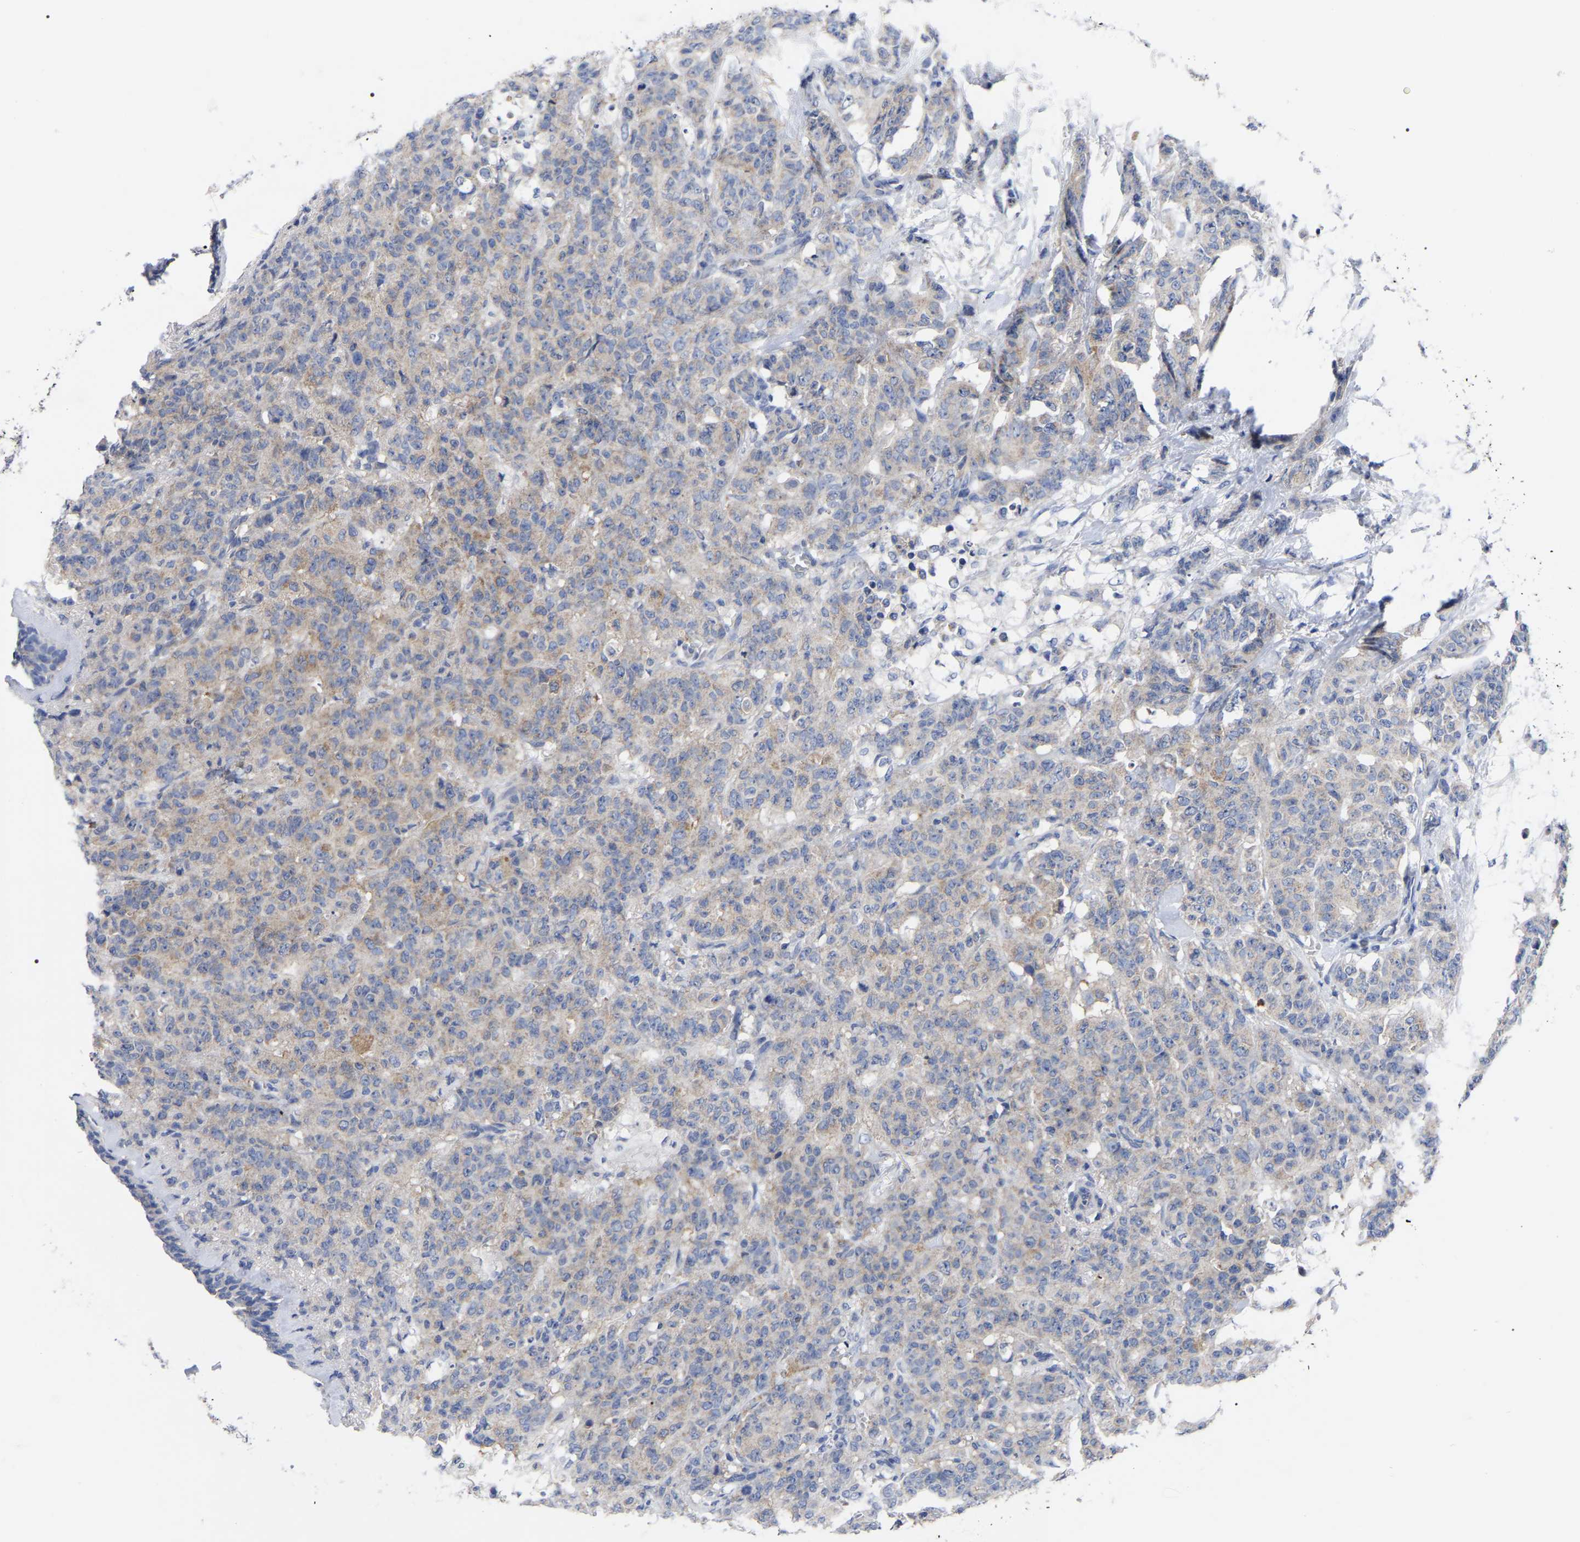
{"staining": {"intensity": "weak", "quantity": "<25%", "location": "cytoplasmic/membranous"}, "tissue": "breast cancer", "cell_type": "Tumor cells", "image_type": "cancer", "snomed": [{"axis": "morphology", "description": "Normal tissue, NOS"}, {"axis": "morphology", "description": "Duct carcinoma"}, {"axis": "topography", "description": "Breast"}], "caption": "Immunohistochemistry of breast cancer exhibits no positivity in tumor cells.", "gene": "TCP1", "patient": {"sex": "female", "age": 40}}